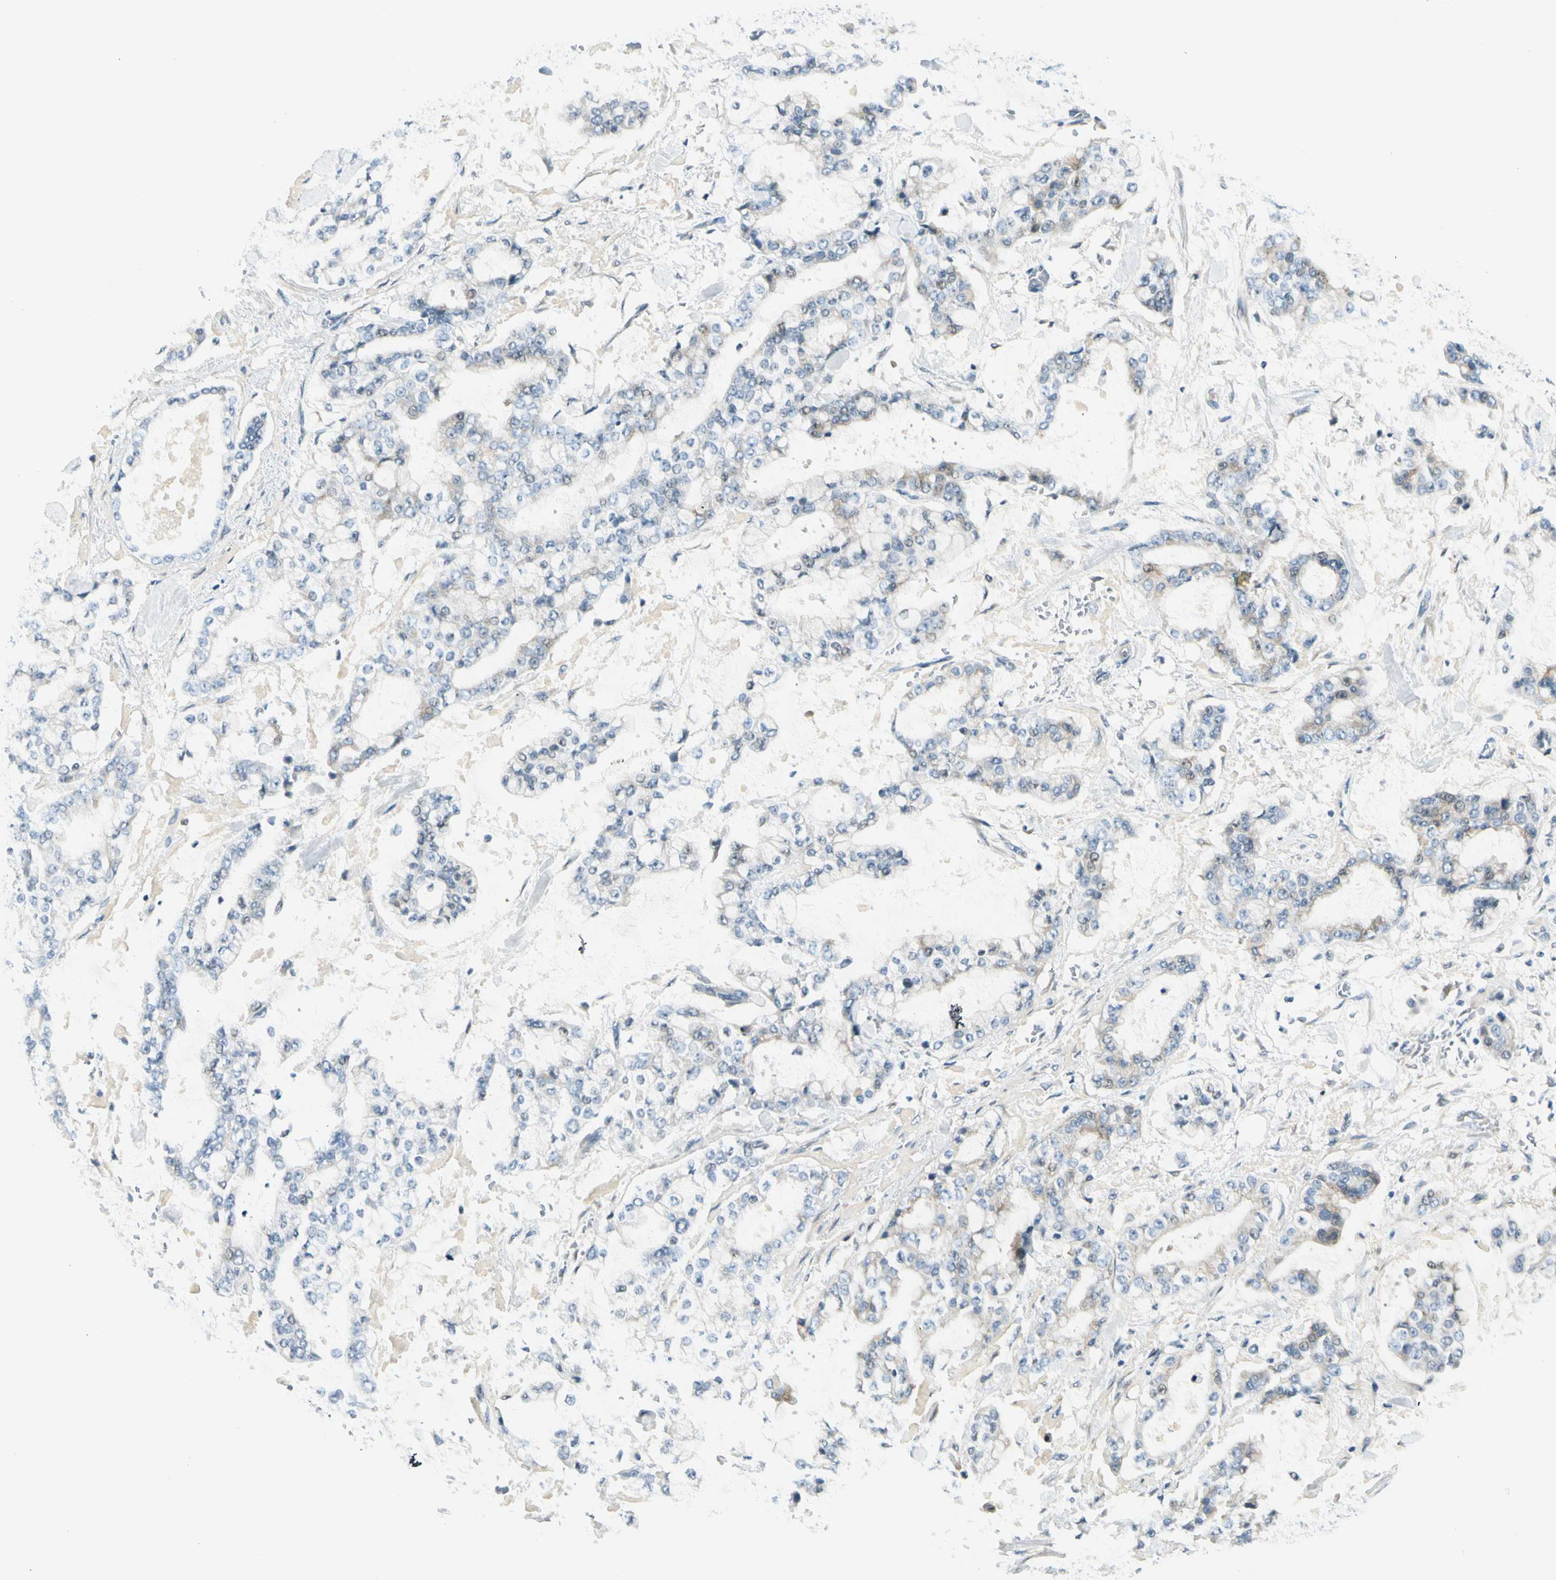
{"staining": {"intensity": "negative", "quantity": "none", "location": "none"}, "tissue": "stomach cancer", "cell_type": "Tumor cells", "image_type": "cancer", "snomed": [{"axis": "morphology", "description": "Normal tissue, NOS"}, {"axis": "morphology", "description": "Adenocarcinoma, NOS"}, {"axis": "topography", "description": "Stomach, upper"}, {"axis": "topography", "description": "Stomach"}], "caption": "This is a micrograph of IHC staining of adenocarcinoma (stomach), which shows no positivity in tumor cells.", "gene": "ZSCAN1", "patient": {"sex": "male", "age": 76}}